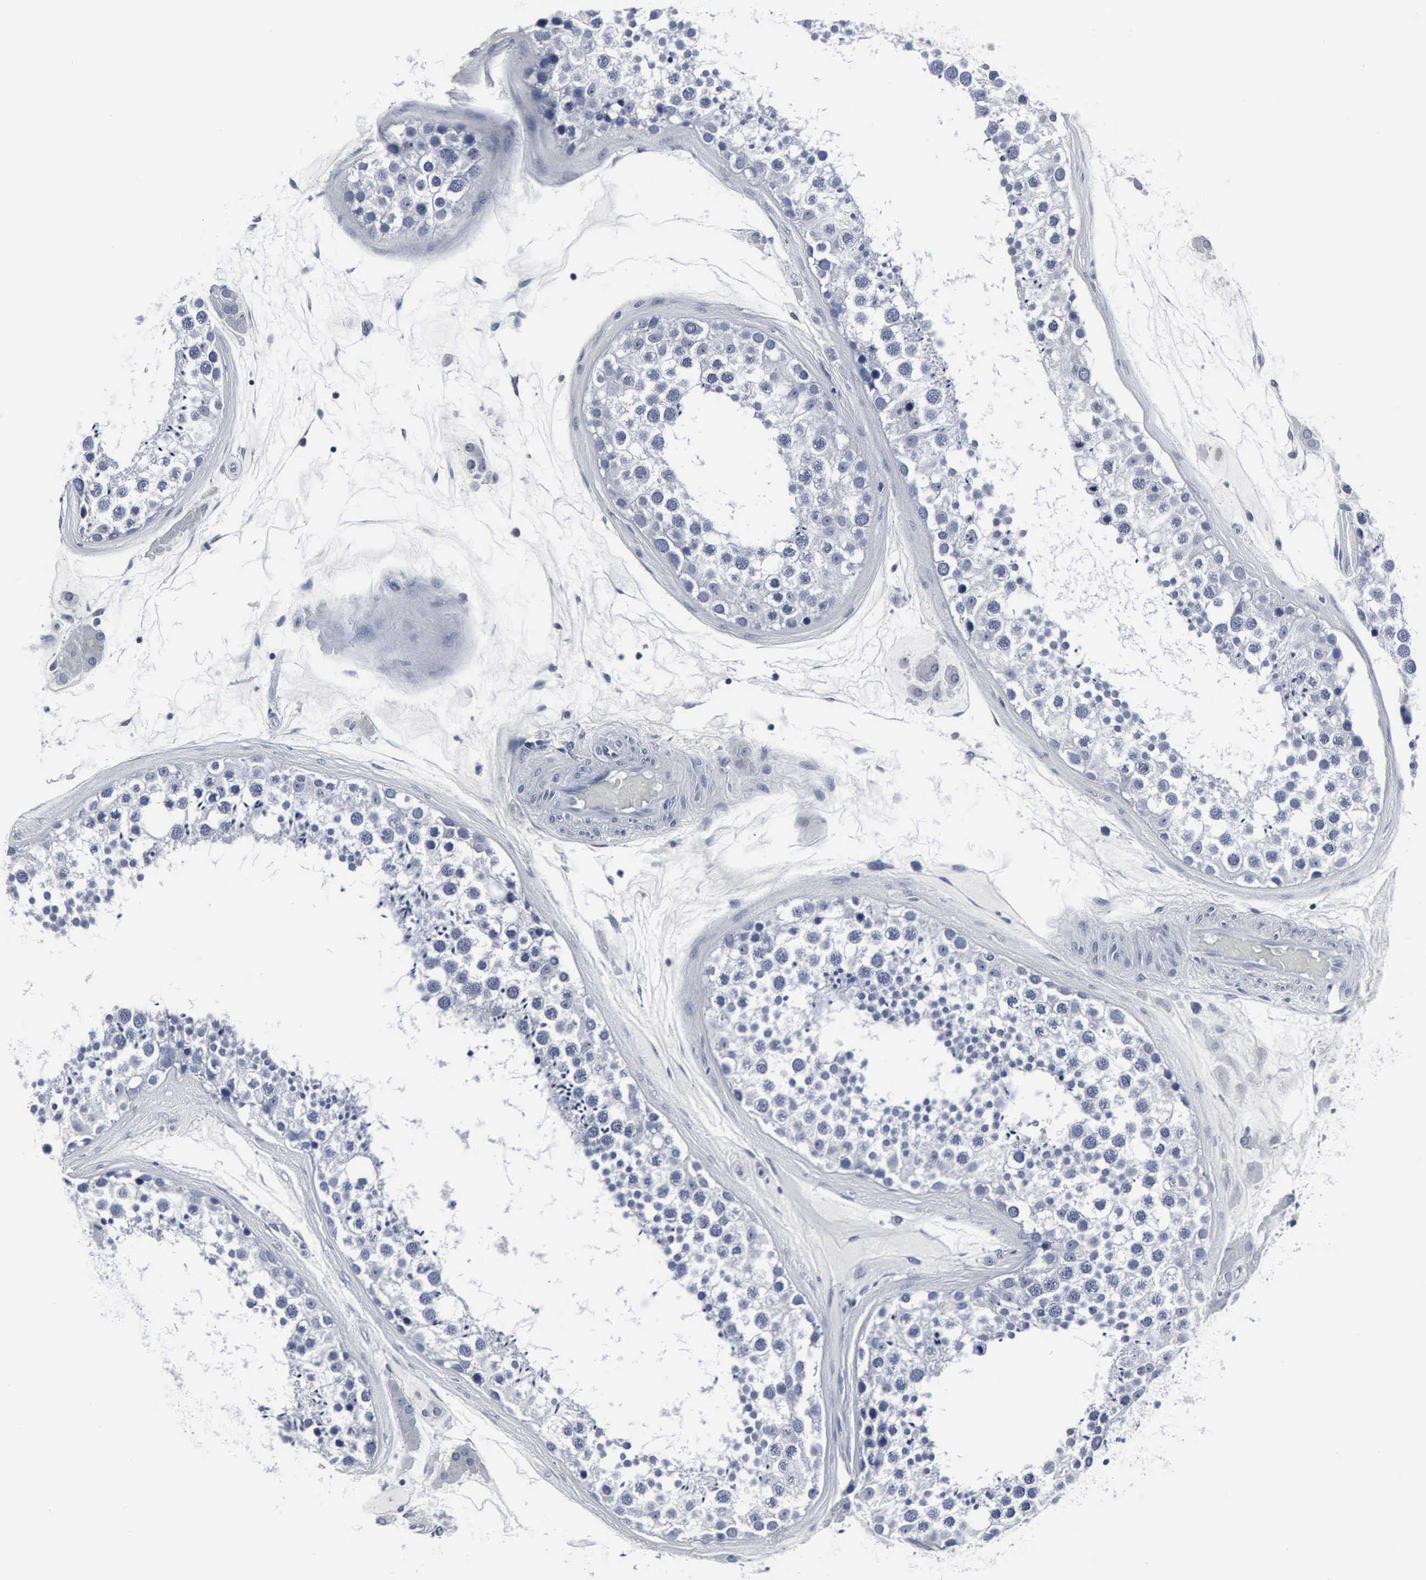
{"staining": {"intensity": "negative", "quantity": "none", "location": "none"}, "tissue": "testis", "cell_type": "Cells in seminiferous ducts", "image_type": "normal", "snomed": [{"axis": "morphology", "description": "Normal tissue, NOS"}, {"axis": "topography", "description": "Testis"}], "caption": "Testis stained for a protein using immunohistochemistry demonstrates no positivity cells in seminiferous ducts.", "gene": "SNAP25", "patient": {"sex": "male", "age": 46}}